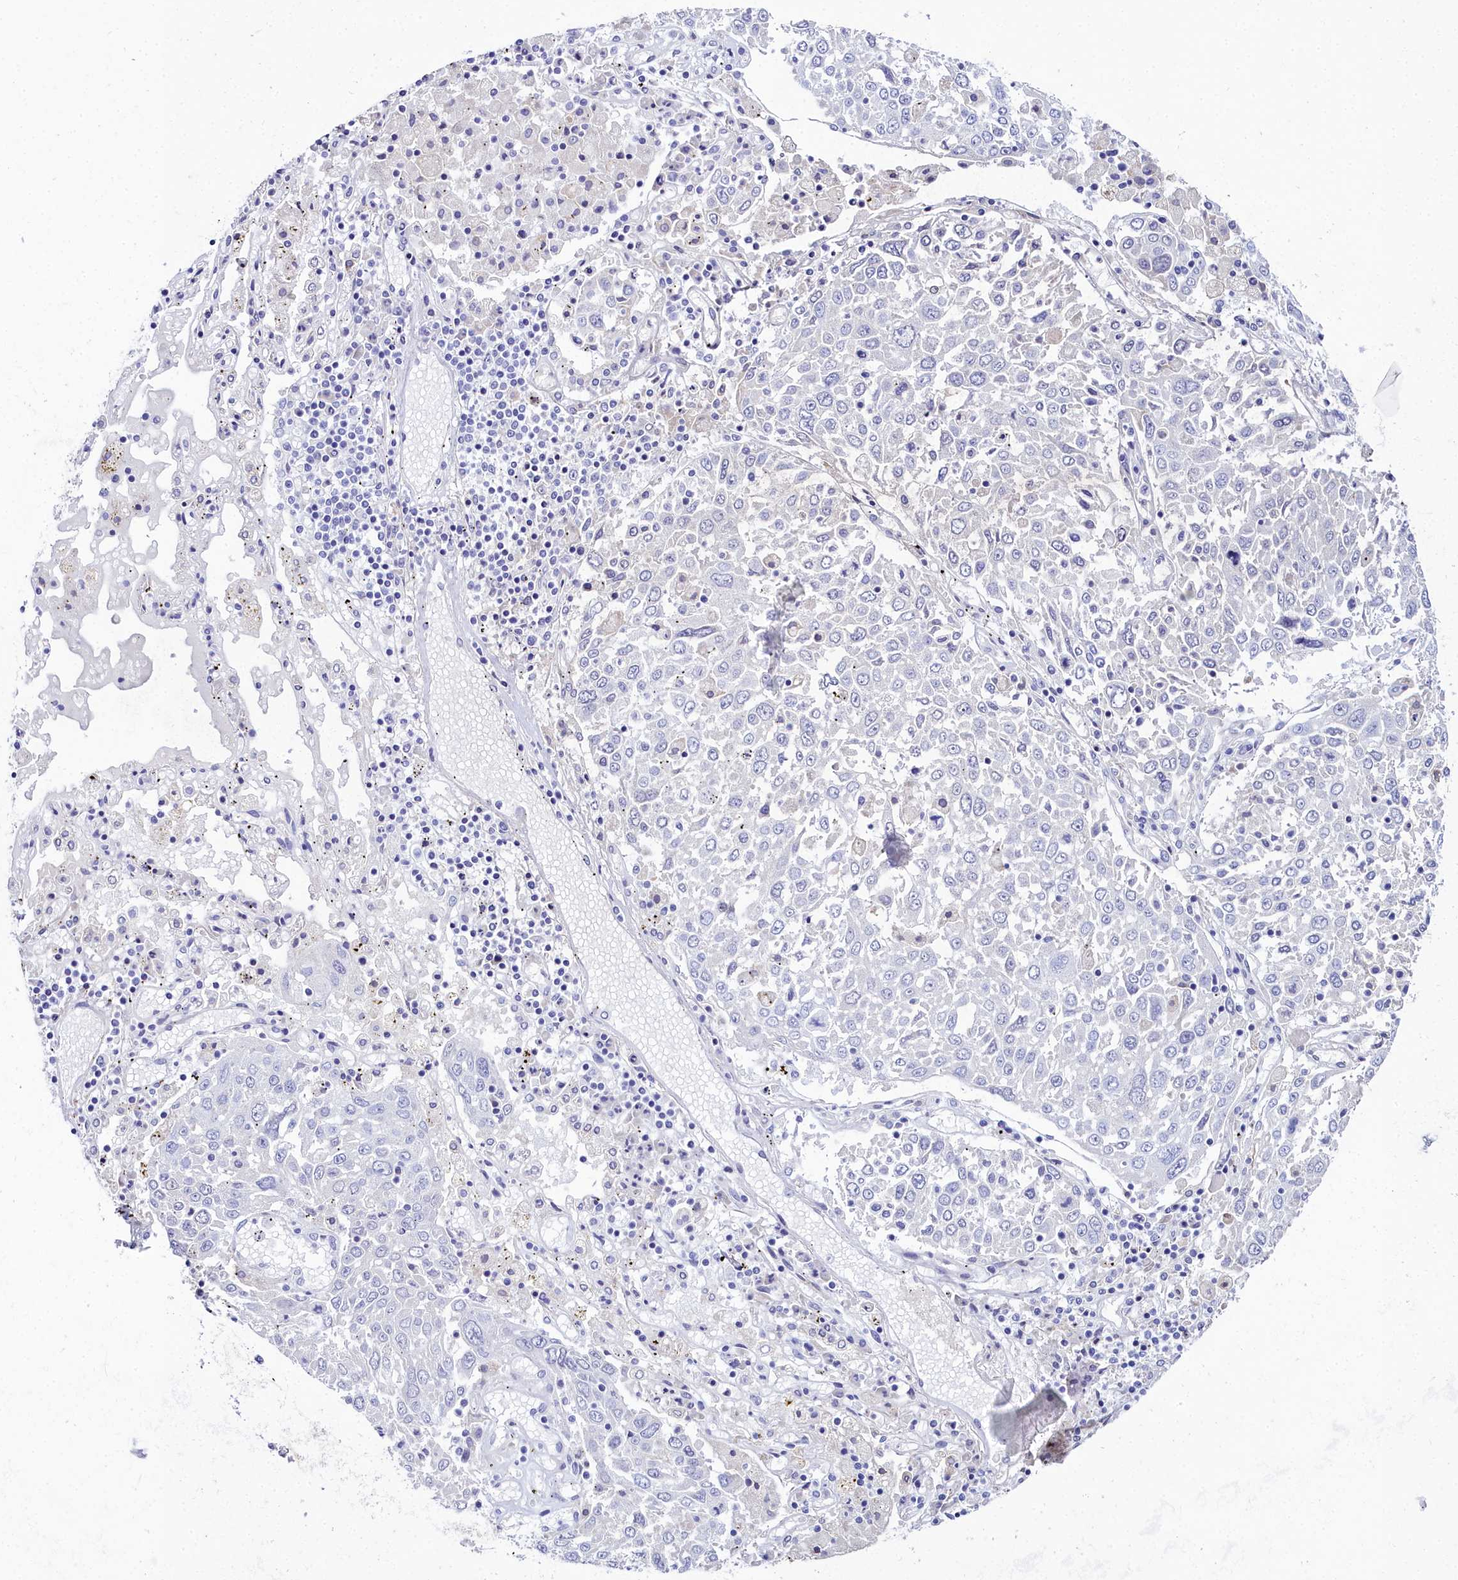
{"staining": {"intensity": "negative", "quantity": "none", "location": "none"}, "tissue": "lung cancer", "cell_type": "Tumor cells", "image_type": "cancer", "snomed": [{"axis": "morphology", "description": "Squamous cell carcinoma, NOS"}, {"axis": "topography", "description": "Lung"}], "caption": "Lung squamous cell carcinoma stained for a protein using IHC shows no positivity tumor cells.", "gene": "ELAPOR2", "patient": {"sex": "male", "age": 65}}